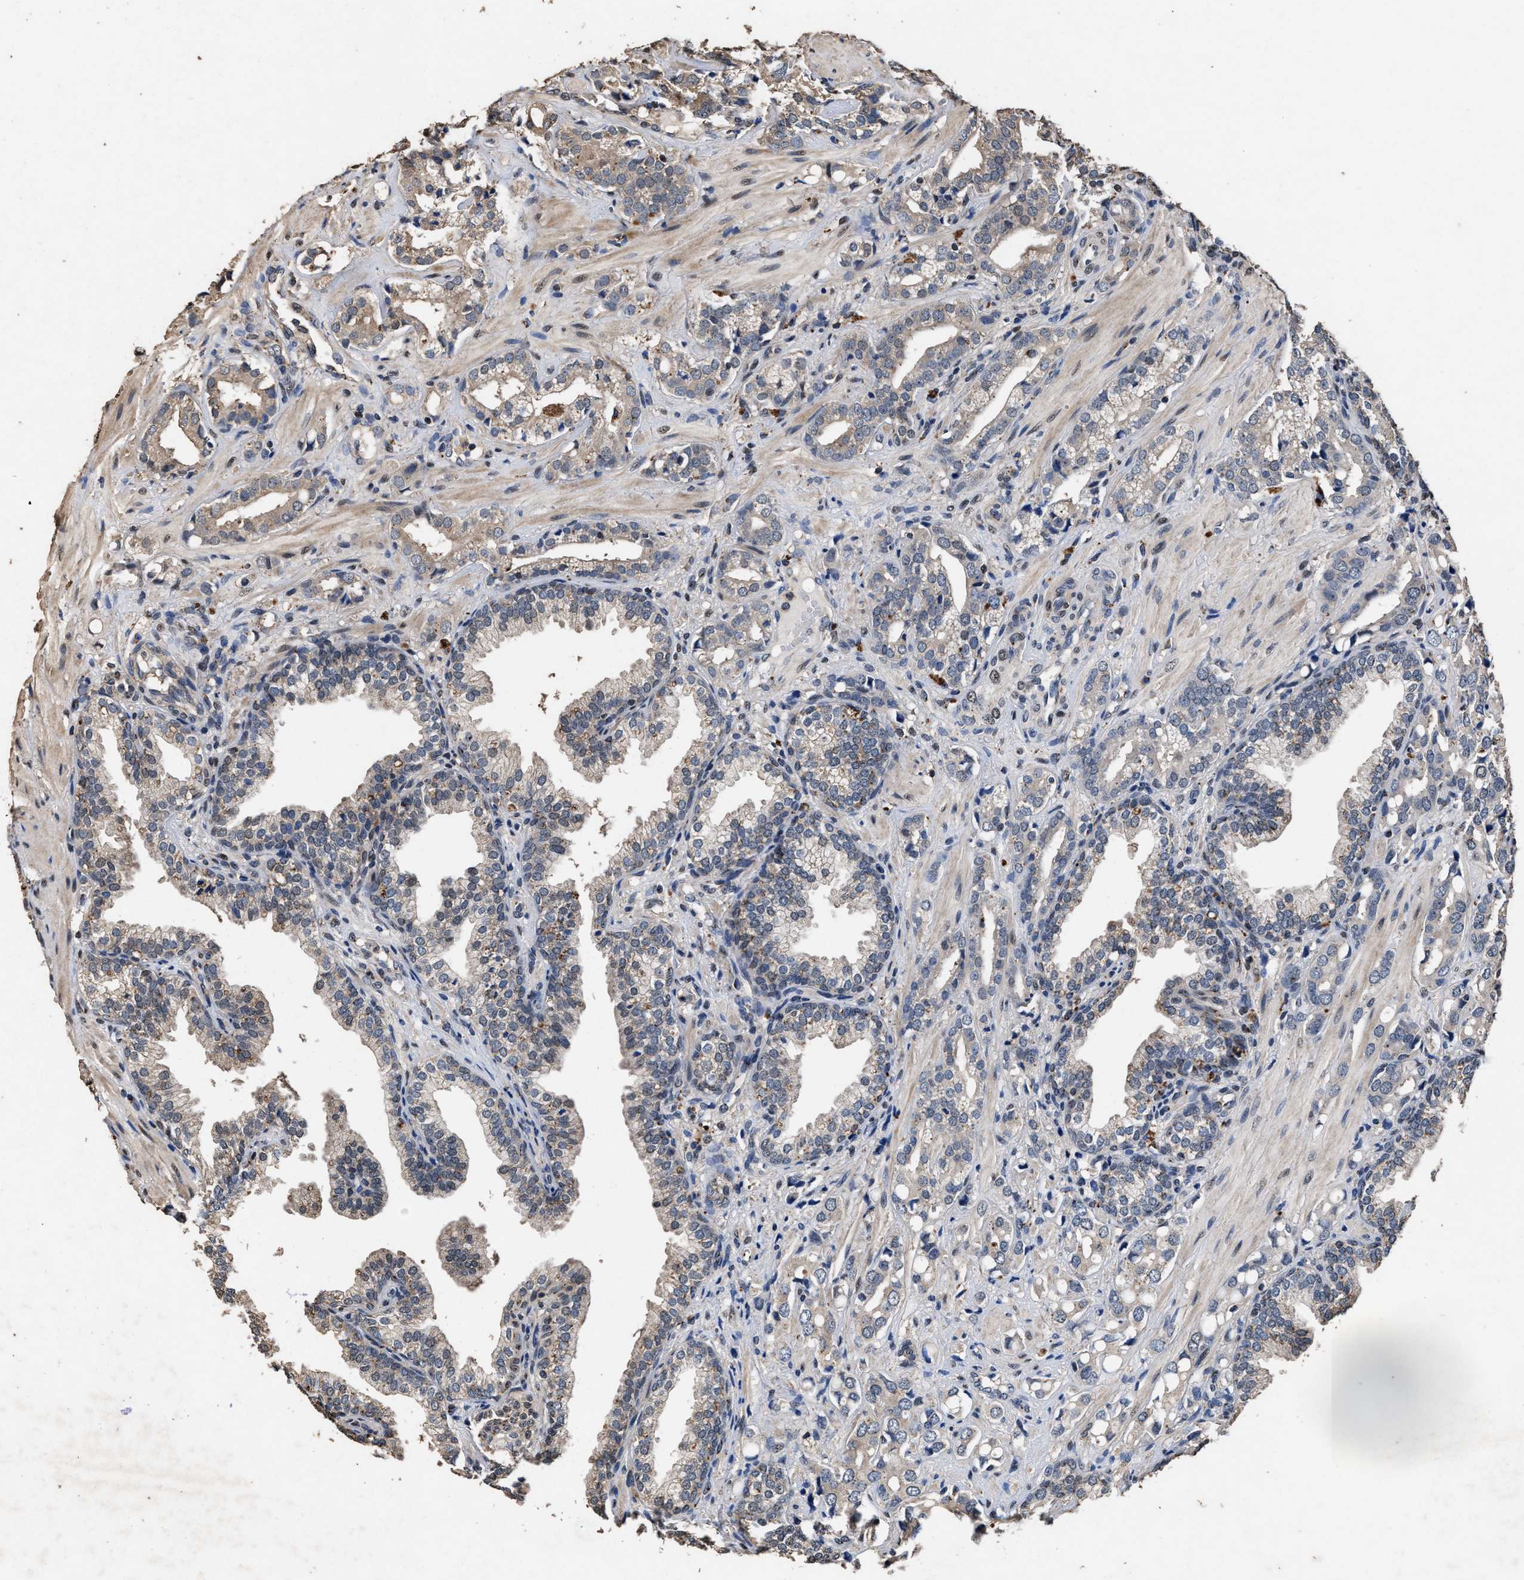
{"staining": {"intensity": "weak", "quantity": ">75%", "location": "cytoplasmic/membranous"}, "tissue": "prostate cancer", "cell_type": "Tumor cells", "image_type": "cancer", "snomed": [{"axis": "morphology", "description": "Adenocarcinoma, High grade"}, {"axis": "topography", "description": "Prostate"}], "caption": "This is an image of immunohistochemistry staining of adenocarcinoma (high-grade) (prostate), which shows weak staining in the cytoplasmic/membranous of tumor cells.", "gene": "TPST2", "patient": {"sex": "male", "age": 52}}